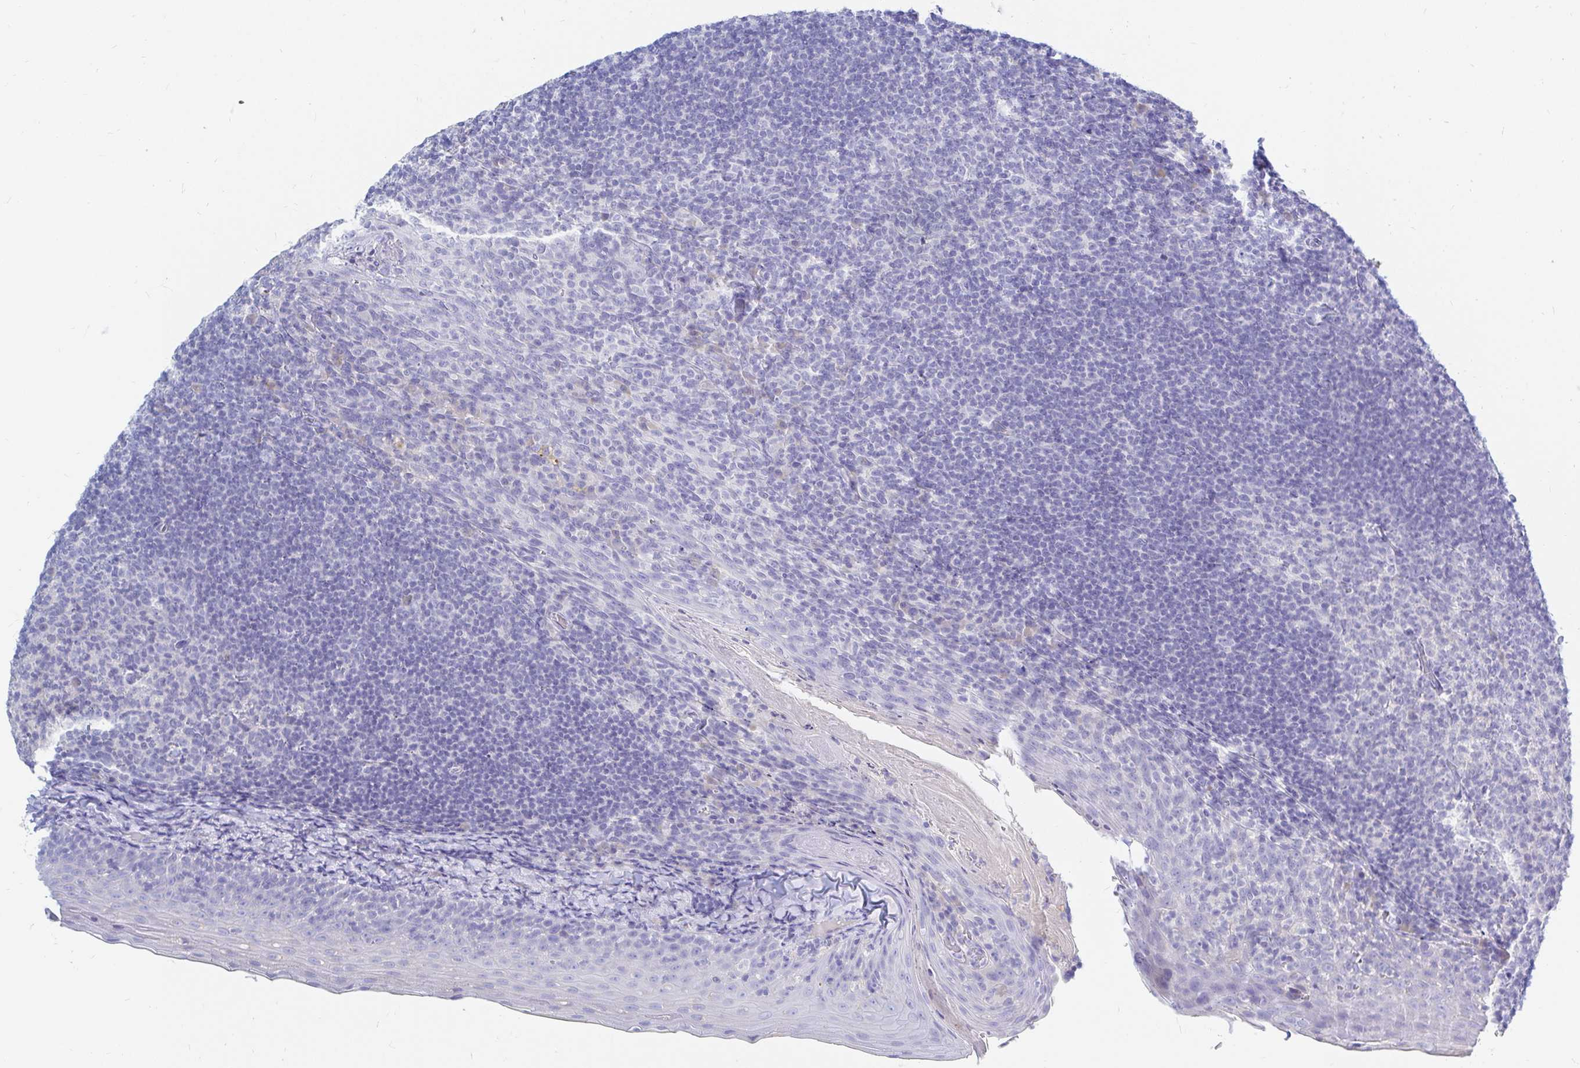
{"staining": {"intensity": "negative", "quantity": "none", "location": "none"}, "tissue": "tonsil", "cell_type": "Germinal center cells", "image_type": "normal", "snomed": [{"axis": "morphology", "description": "Normal tissue, NOS"}, {"axis": "topography", "description": "Tonsil"}], "caption": "This is an immunohistochemistry photomicrograph of normal human tonsil. There is no expression in germinal center cells.", "gene": "NR2E1", "patient": {"sex": "female", "age": 10}}